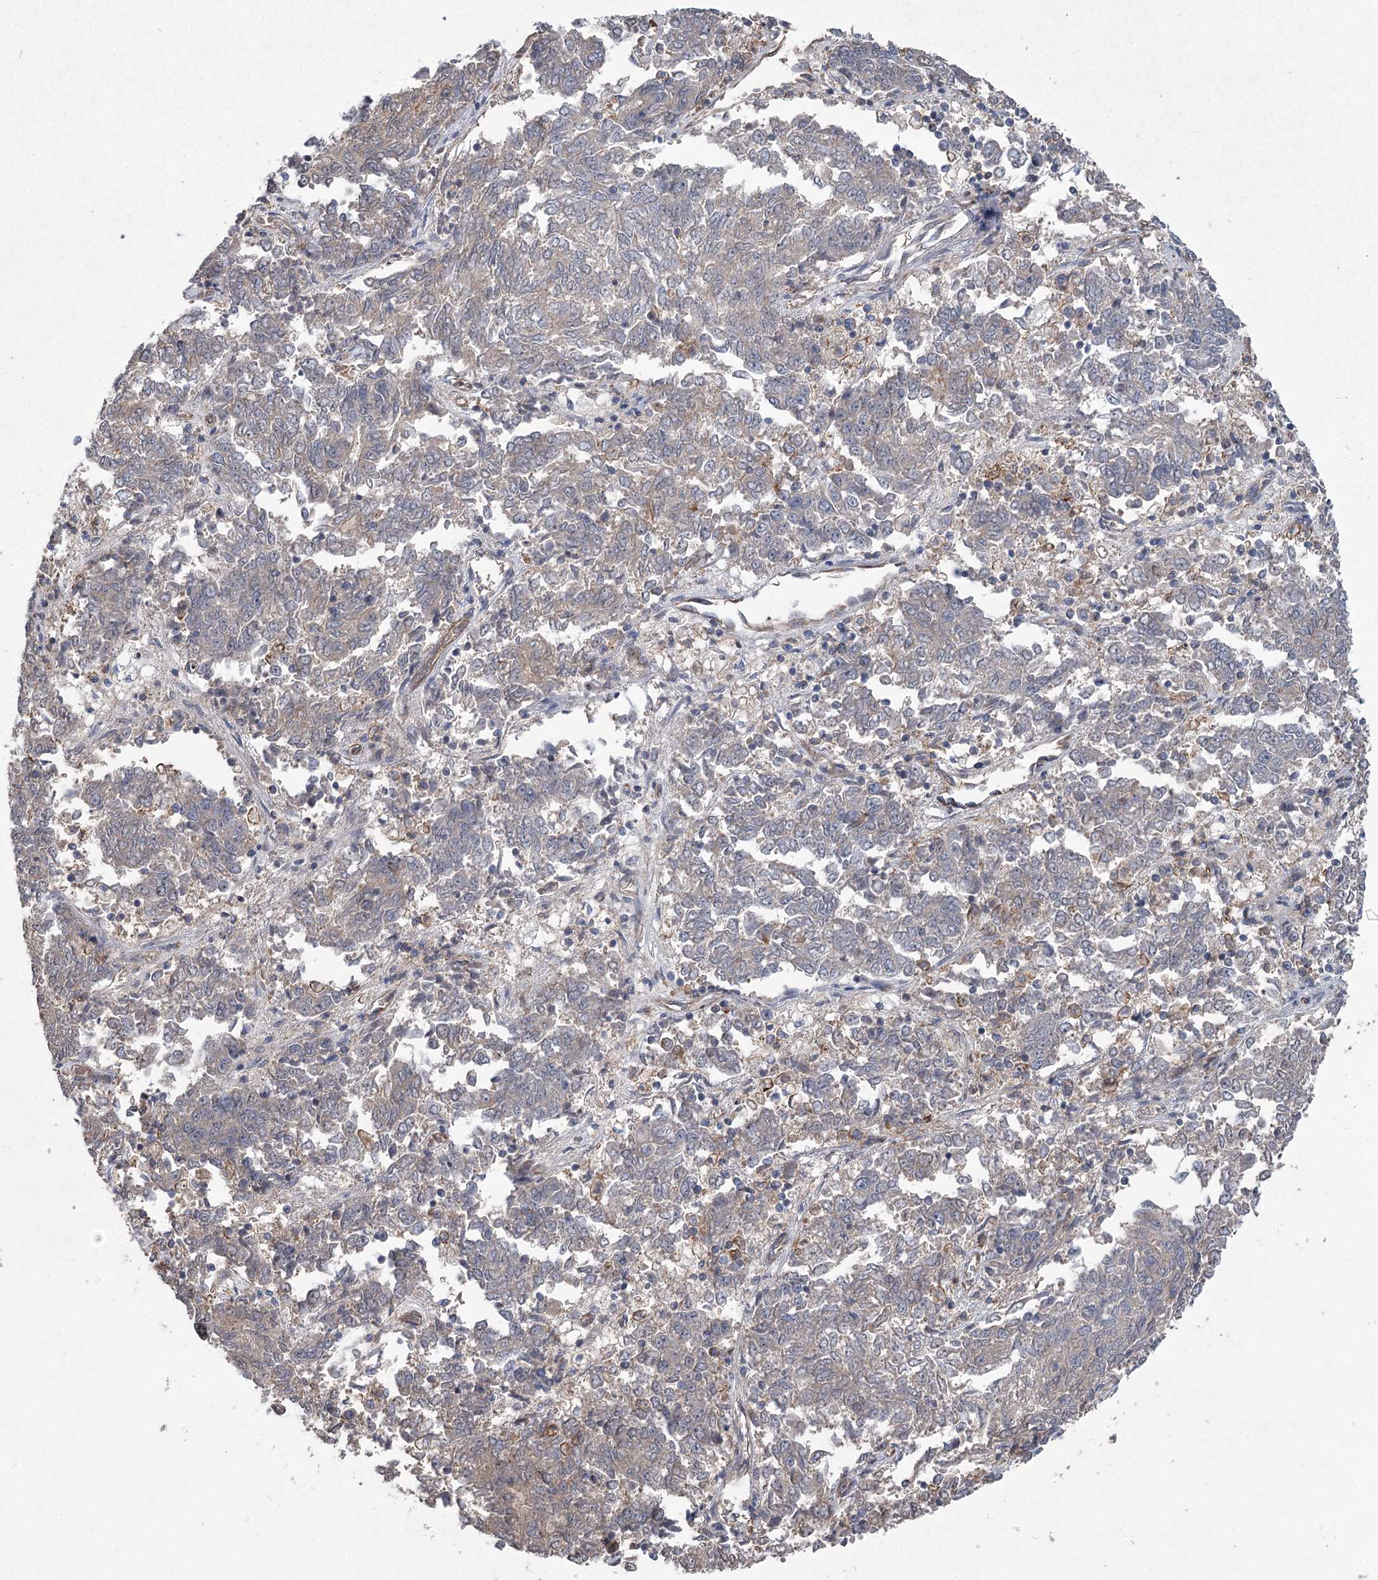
{"staining": {"intensity": "negative", "quantity": "none", "location": "none"}, "tissue": "endometrial cancer", "cell_type": "Tumor cells", "image_type": "cancer", "snomed": [{"axis": "morphology", "description": "Adenocarcinoma, NOS"}, {"axis": "topography", "description": "Endometrium"}], "caption": "Immunohistochemistry image of neoplastic tissue: human endometrial adenocarcinoma stained with DAB shows no significant protein positivity in tumor cells.", "gene": "RWDD4", "patient": {"sex": "female", "age": 80}}